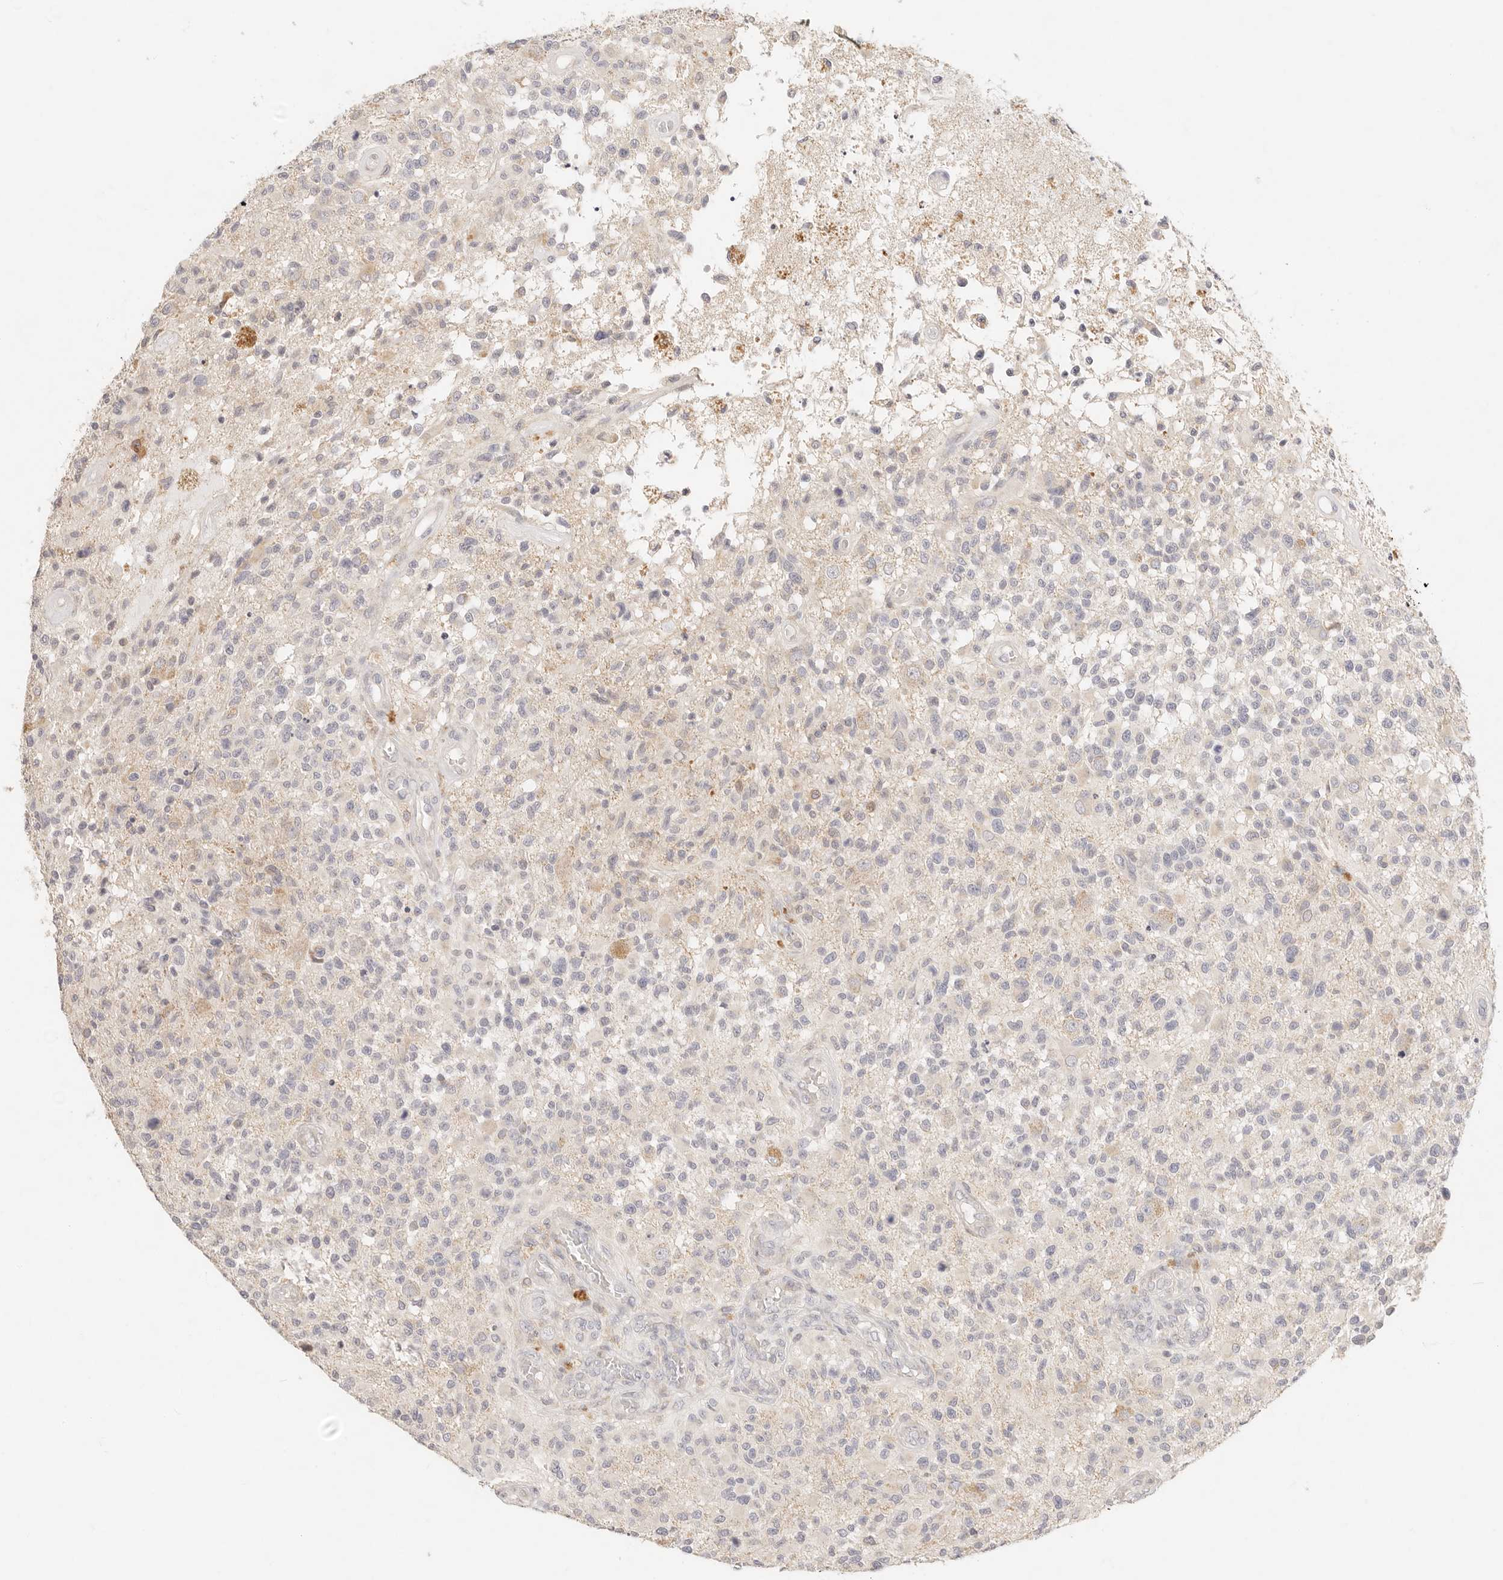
{"staining": {"intensity": "weak", "quantity": "<25%", "location": "cytoplasmic/membranous"}, "tissue": "glioma", "cell_type": "Tumor cells", "image_type": "cancer", "snomed": [{"axis": "morphology", "description": "Glioma, malignant, High grade"}, {"axis": "morphology", "description": "Glioblastoma, NOS"}, {"axis": "topography", "description": "Brain"}], "caption": "This is an IHC photomicrograph of human malignant glioma (high-grade). There is no staining in tumor cells.", "gene": "GPR156", "patient": {"sex": "male", "age": 60}}